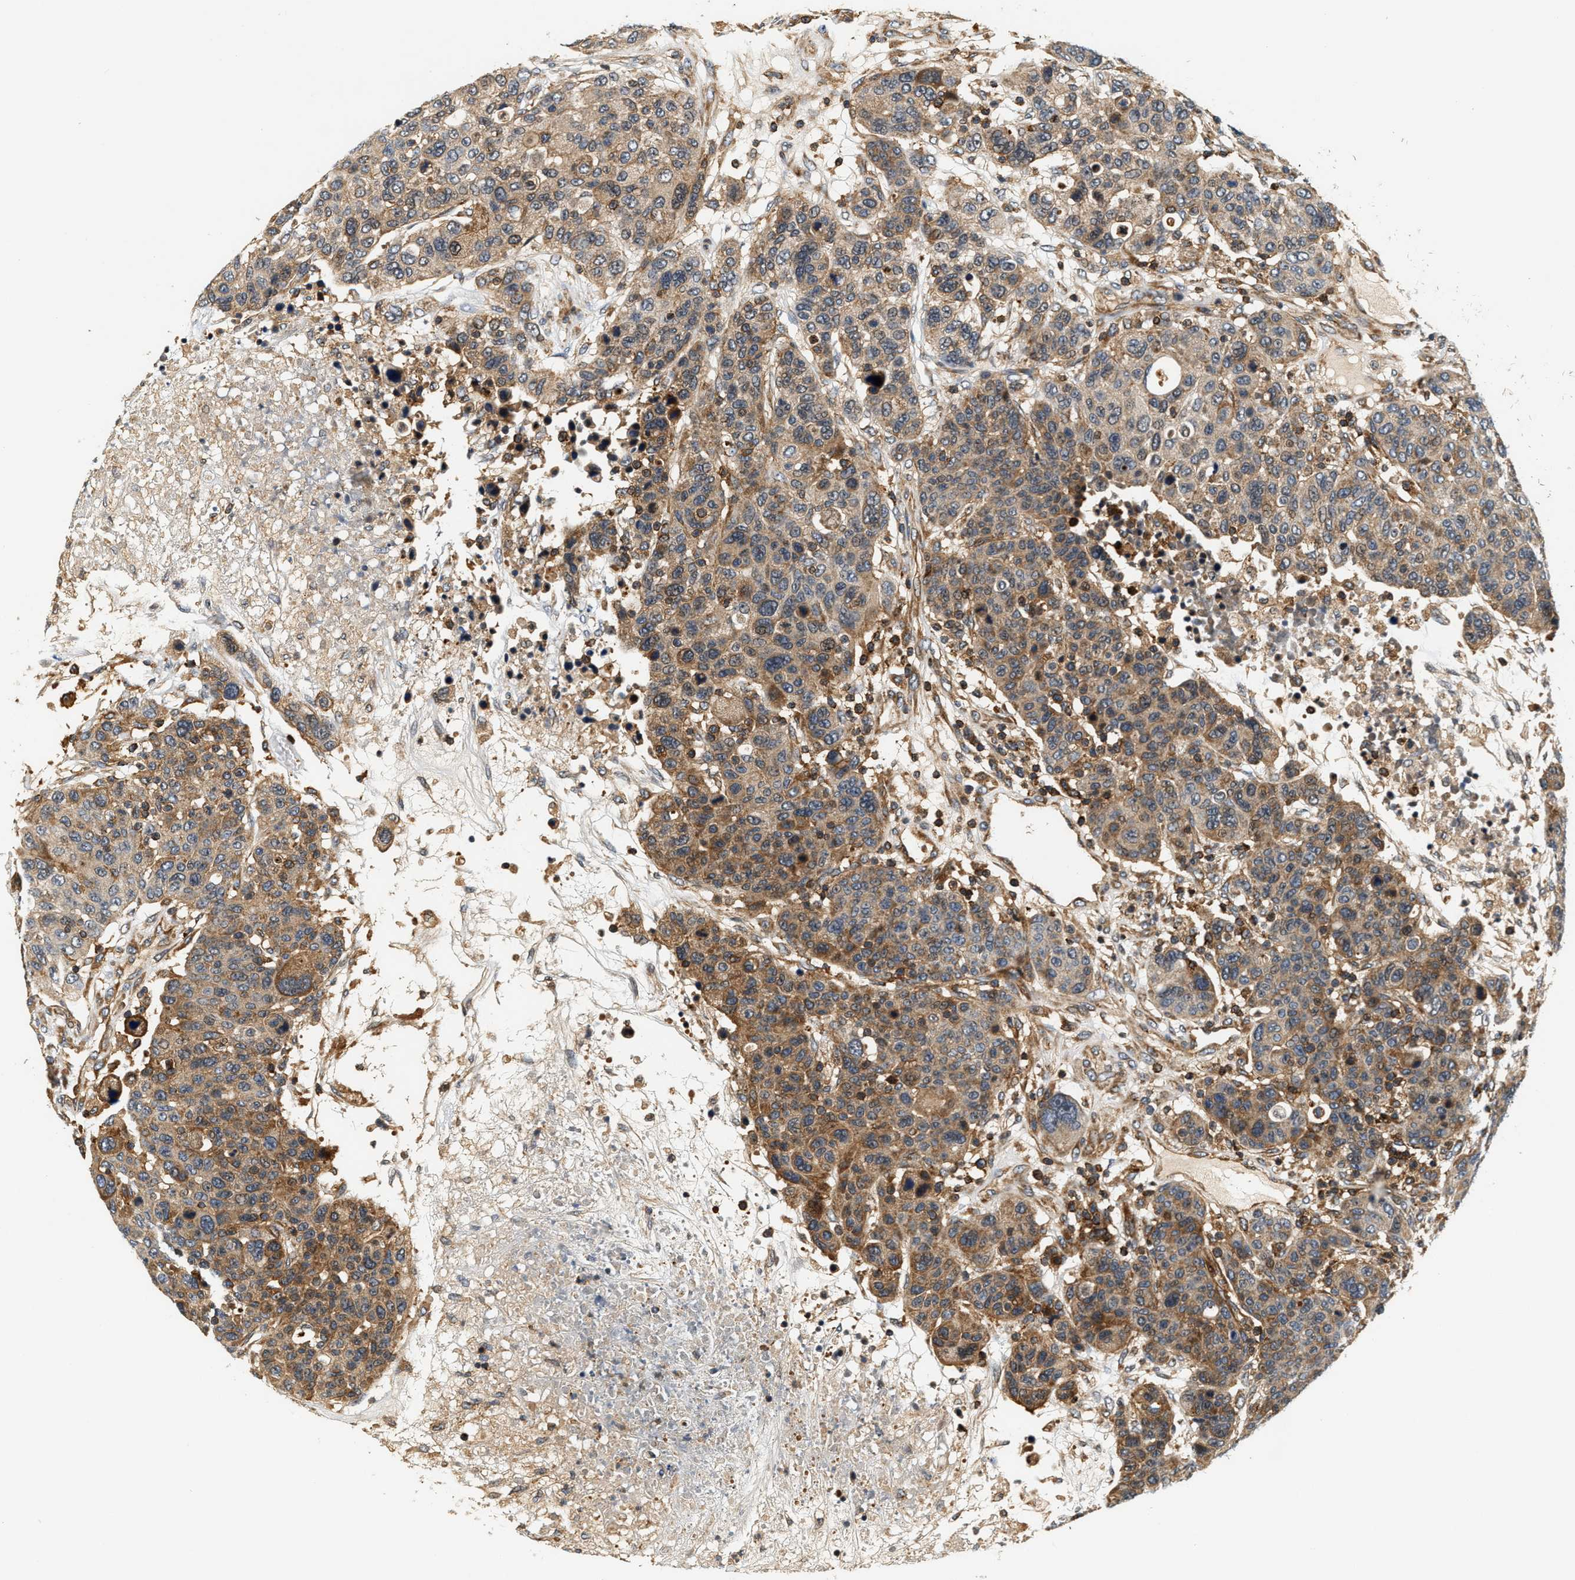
{"staining": {"intensity": "moderate", "quantity": "25%-75%", "location": "cytoplasmic/membranous"}, "tissue": "breast cancer", "cell_type": "Tumor cells", "image_type": "cancer", "snomed": [{"axis": "morphology", "description": "Duct carcinoma"}, {"axis": "topography", "description": "Breast"}], "caption": "This is an image of immunohistochemistry (IHC) staining of breast cancer (infiltrating ductal carcinoma), which shows moderate staining in the cytoplasmic/membranous of tumor cells.", "gene": "SAMD9", "patient": {"sex": "female", "age": 37}}